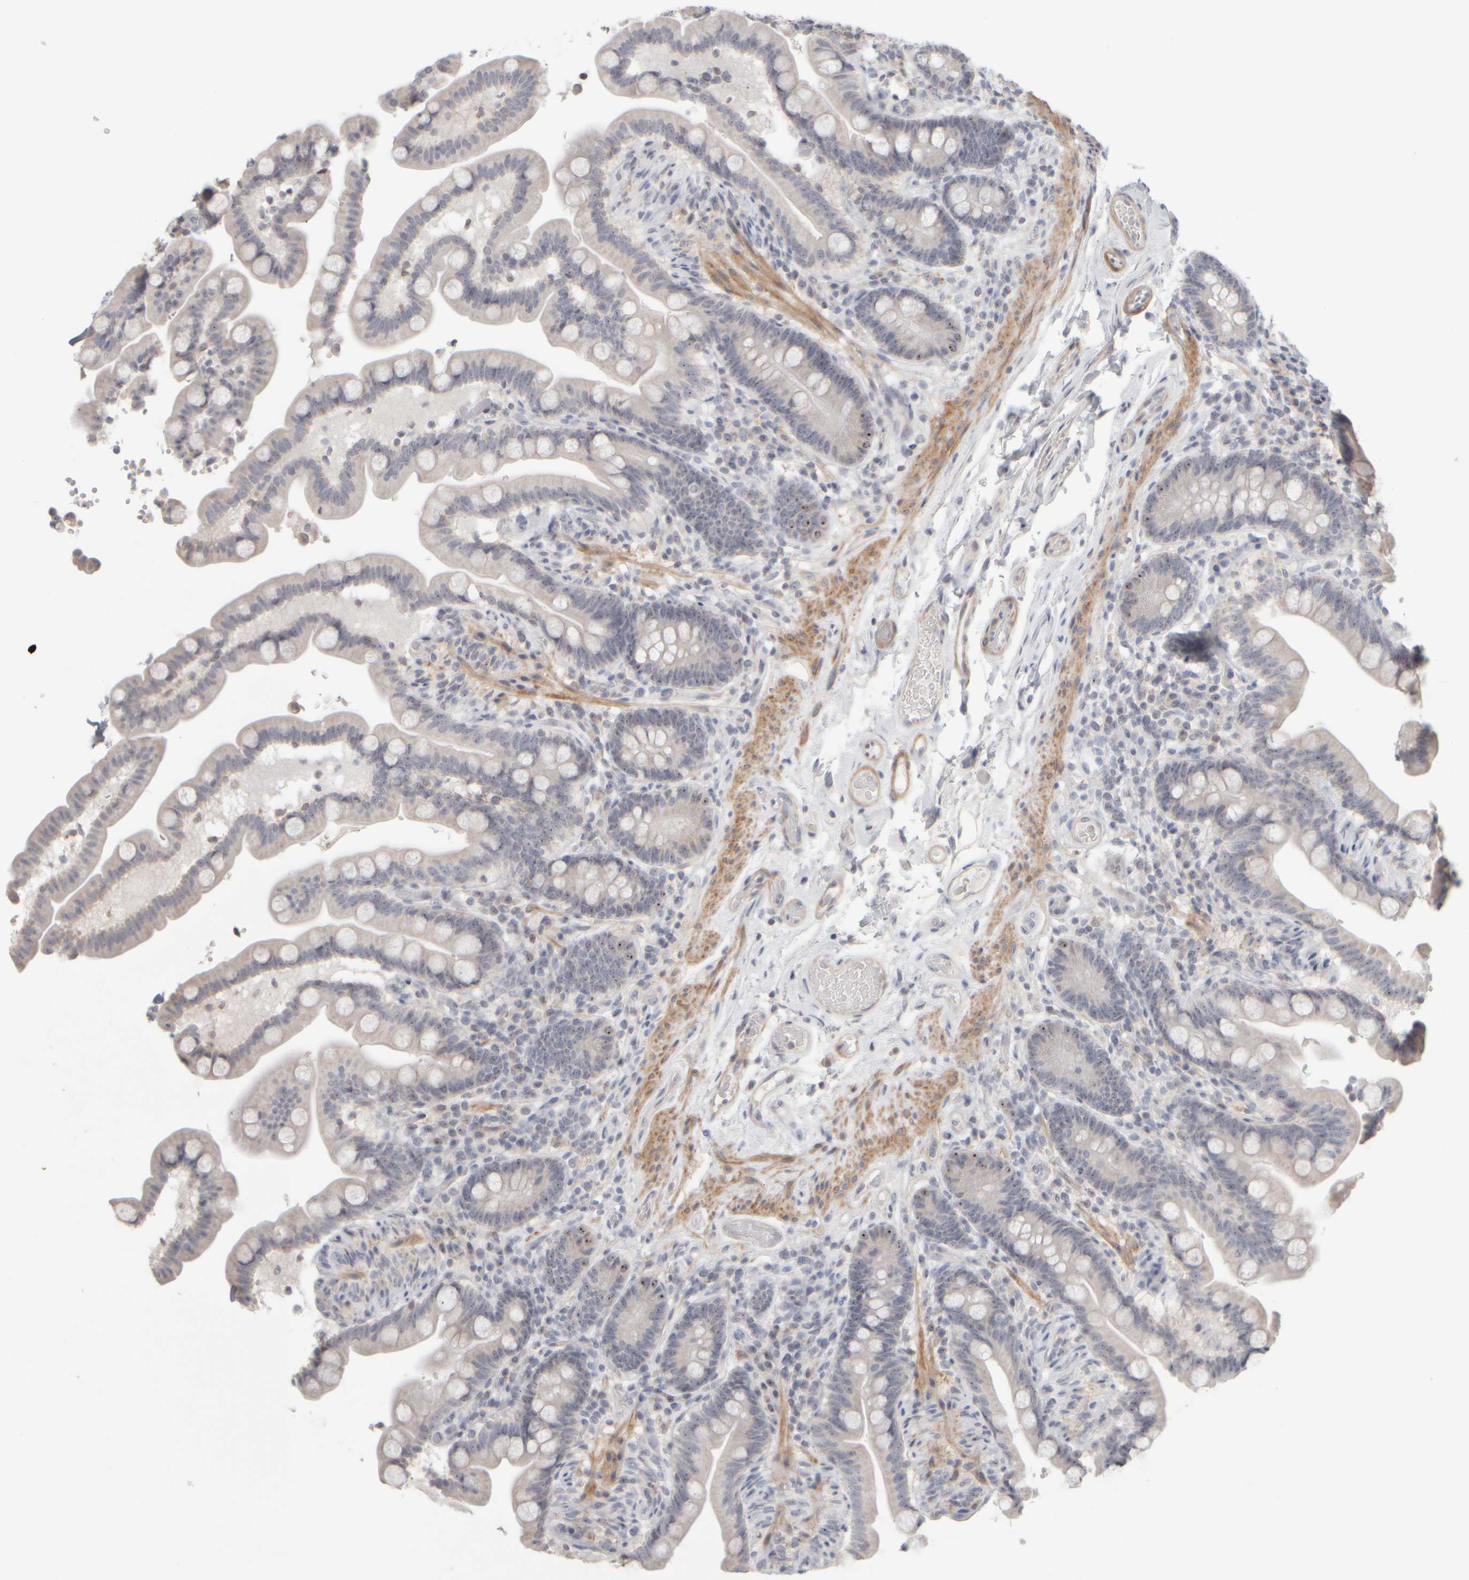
{"staining": {"intensity": "negative", "quantity": "none", "location": "none"}, "tissue": "colon", "cell_type": "Endothelial cells", "image_type": "normal", "snomed": [{"axis": "morphology", "description": "Normal tissue, NOS"}, {"axis": "topography", "description": "Smooth muscle"}, {"axis": "topography", "description": "Colon"}], "caption": "A high-resolution image shows IHC staining of unremarkable colon, which displays no significant staining in endothelial cells.", "gene": "DCXR", "patient": {"sex": "male", "age": 73}}